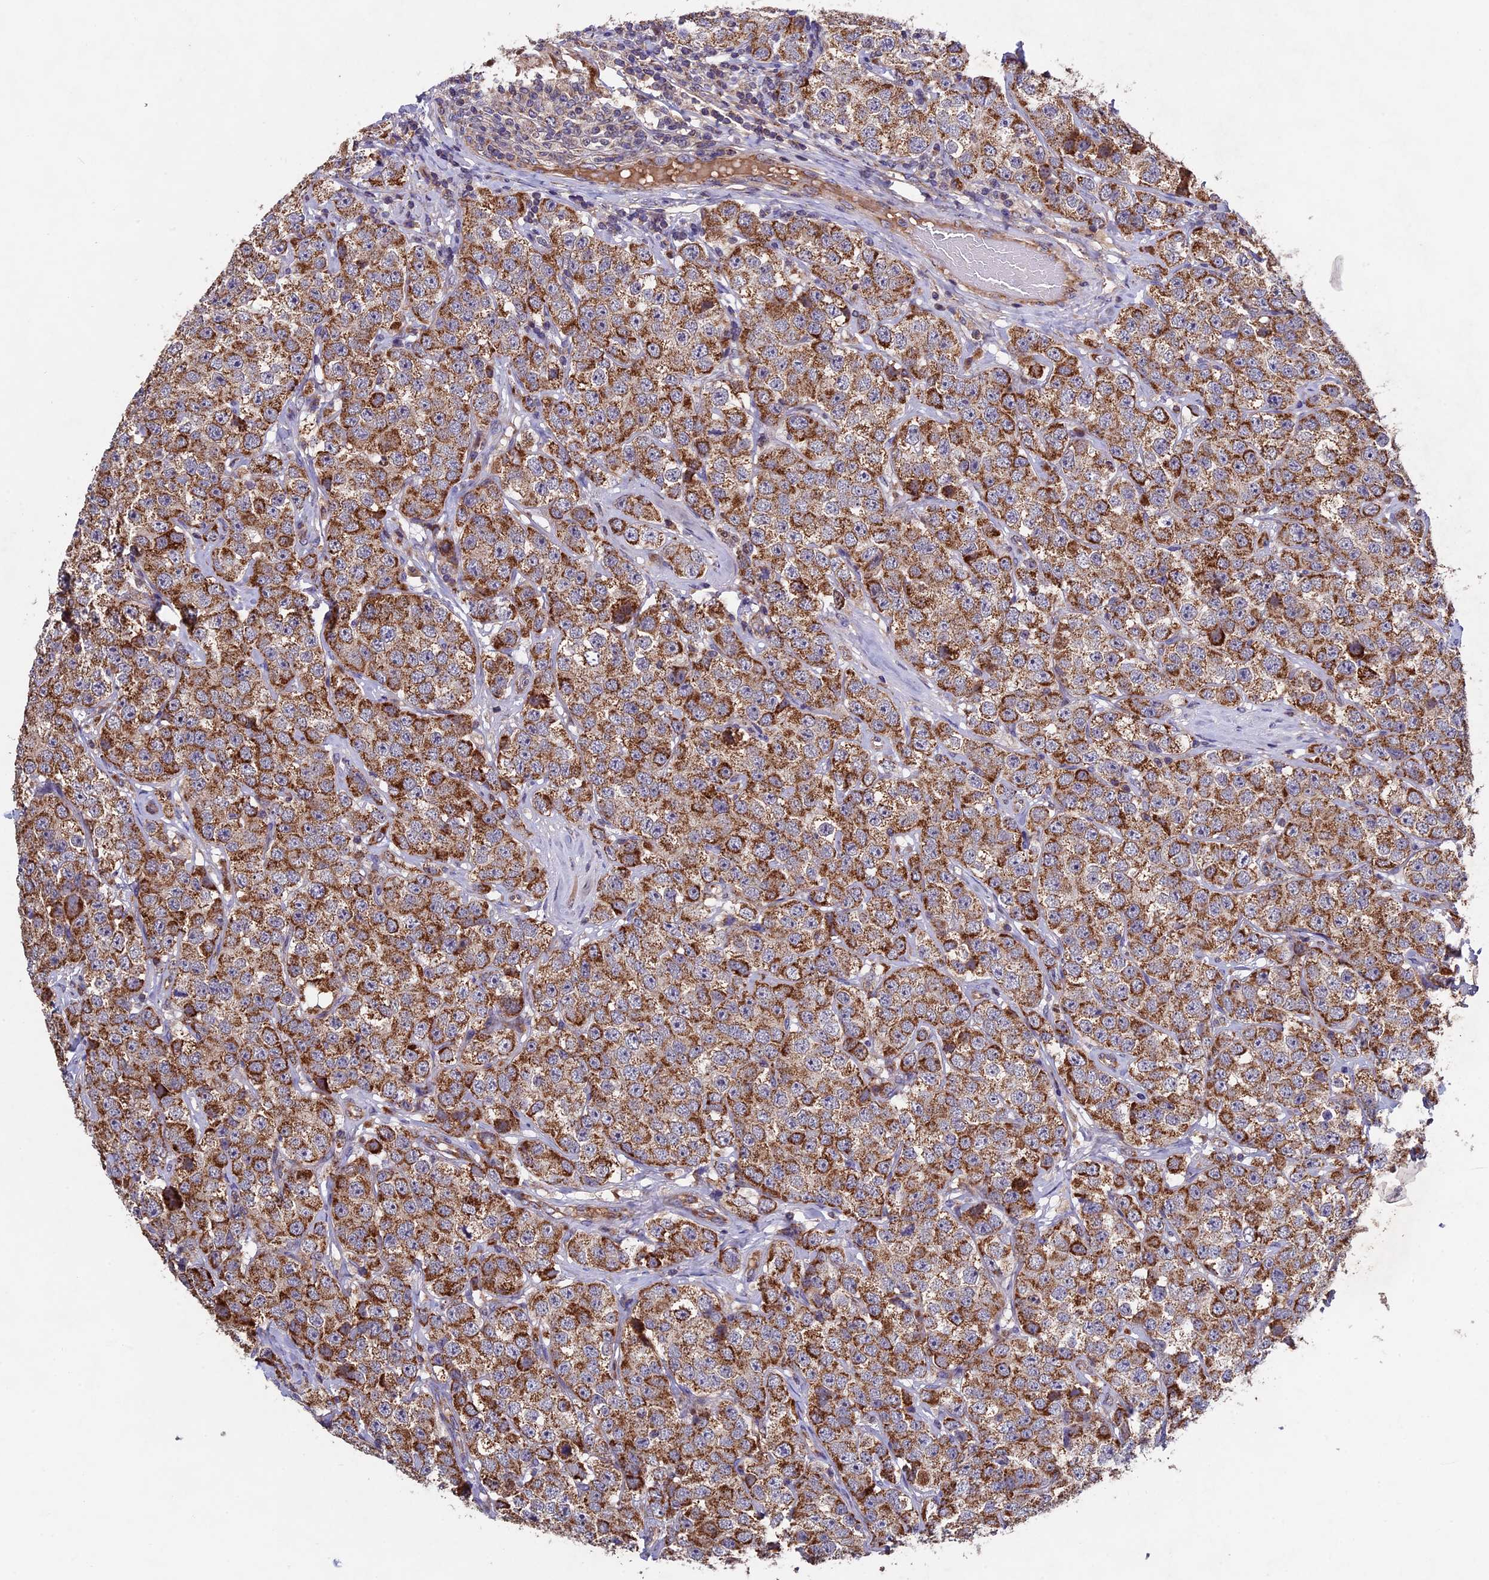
{"staining": {"intensity": "moderate", "quantity": ">75%", "location": "cytoplasmic/membranous"}, "tissue": "testis cancer", "cell_type": "Tumor cells", "image_type": "cancer", "snomed": [{"axis": "morphology", "description": "Seminoma, NOS"}, {"axis": "topography", "description": "Testis"}], "caption": "A brown stain highlights moderate cytoplasmic/membranous positivity of a protein in testis cancer tumor cells.", "gene": "RNF17", "patient": {"sex": "male", "age": 28}}